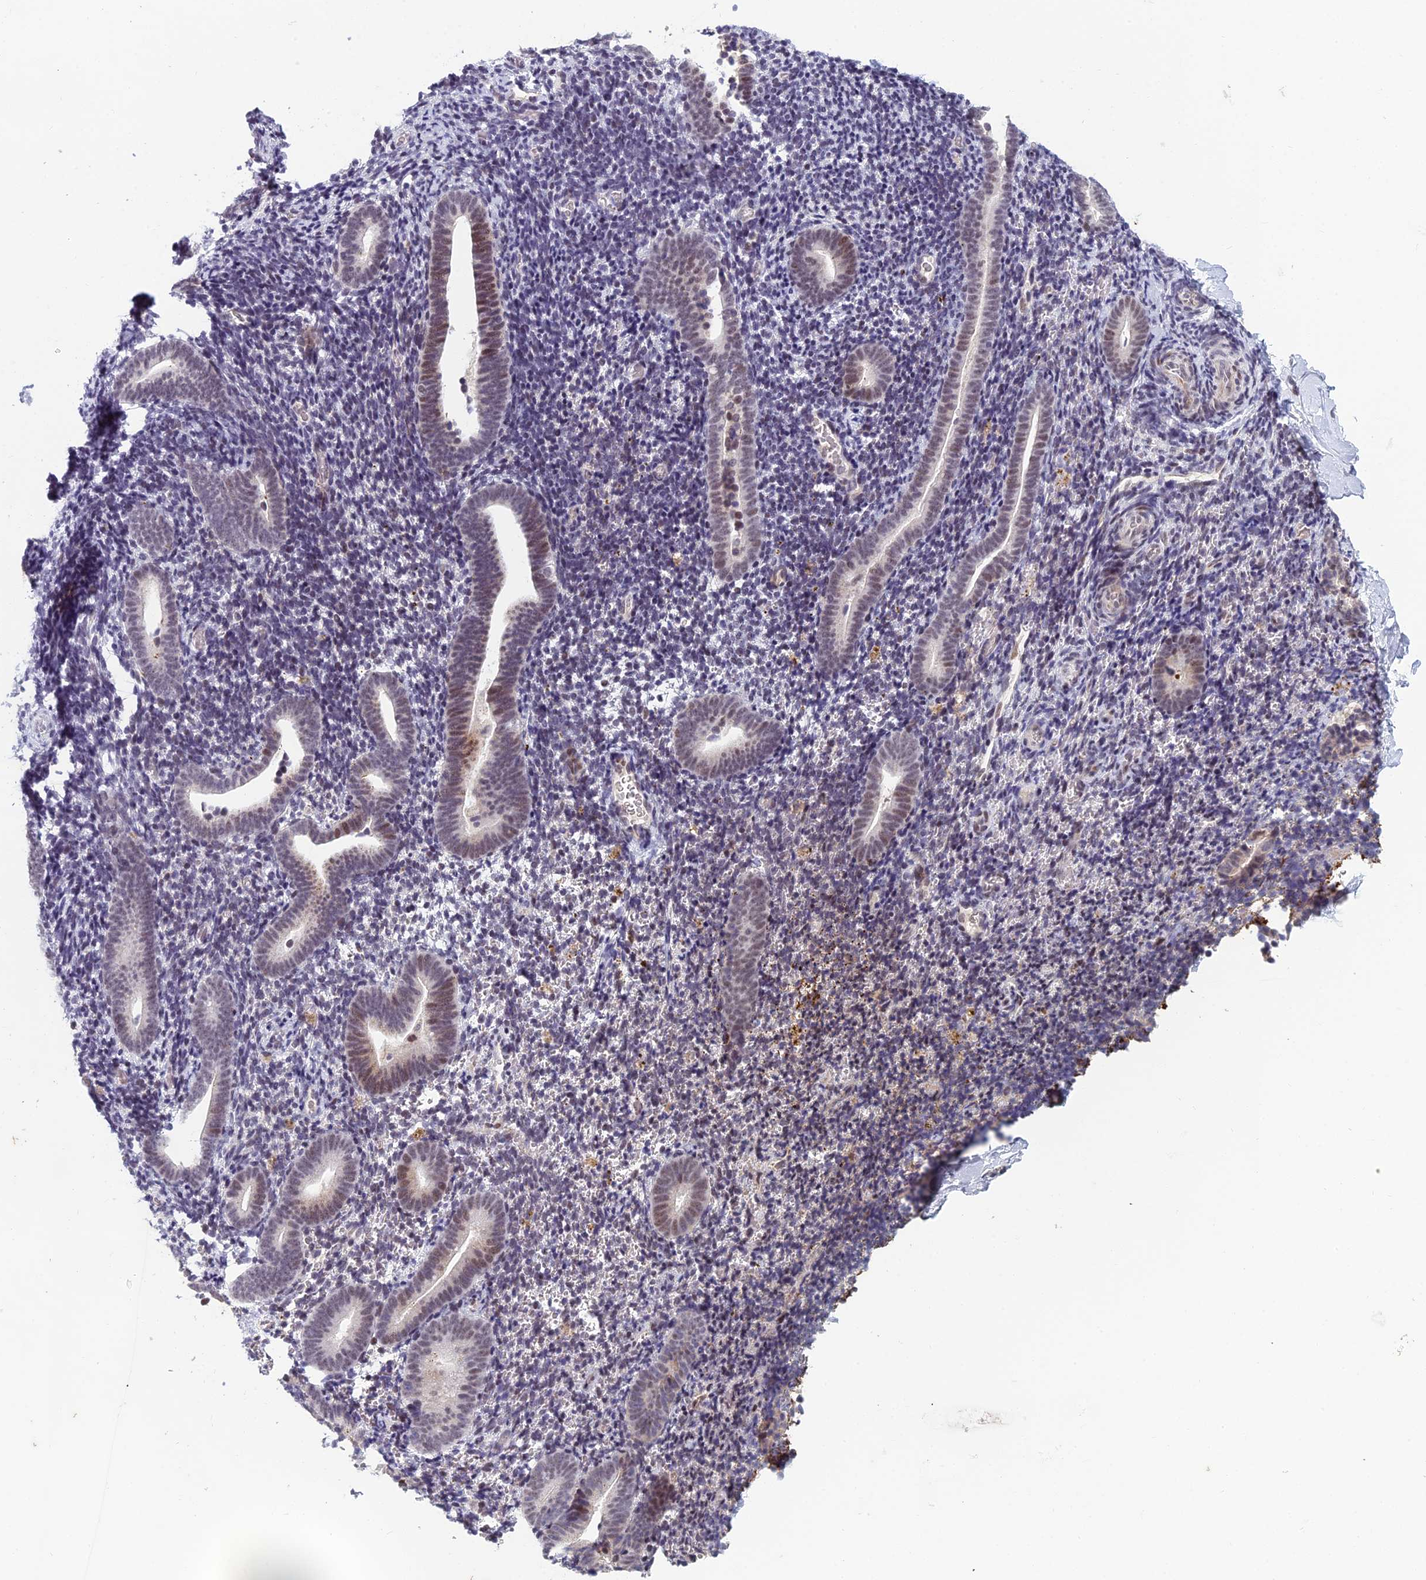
{"staining": {"intensity": "negative", "quantity": "none", "location": "none"}, "tissue": "endometrium", "cell_type": "Cells in endometrial stroma", "image_type": "normal", "snomed": [{"axis": "morphology", "description": "Normal tissue, NOS"}, {"axis": "topography", "description": "Endometrium"}], "caption": "Protein analysis of normal endometrium exhibits no significant expression in cells in endometrial stroma.", "gene": "RGS17", "patient": {"sex": "female", "age": 51}}